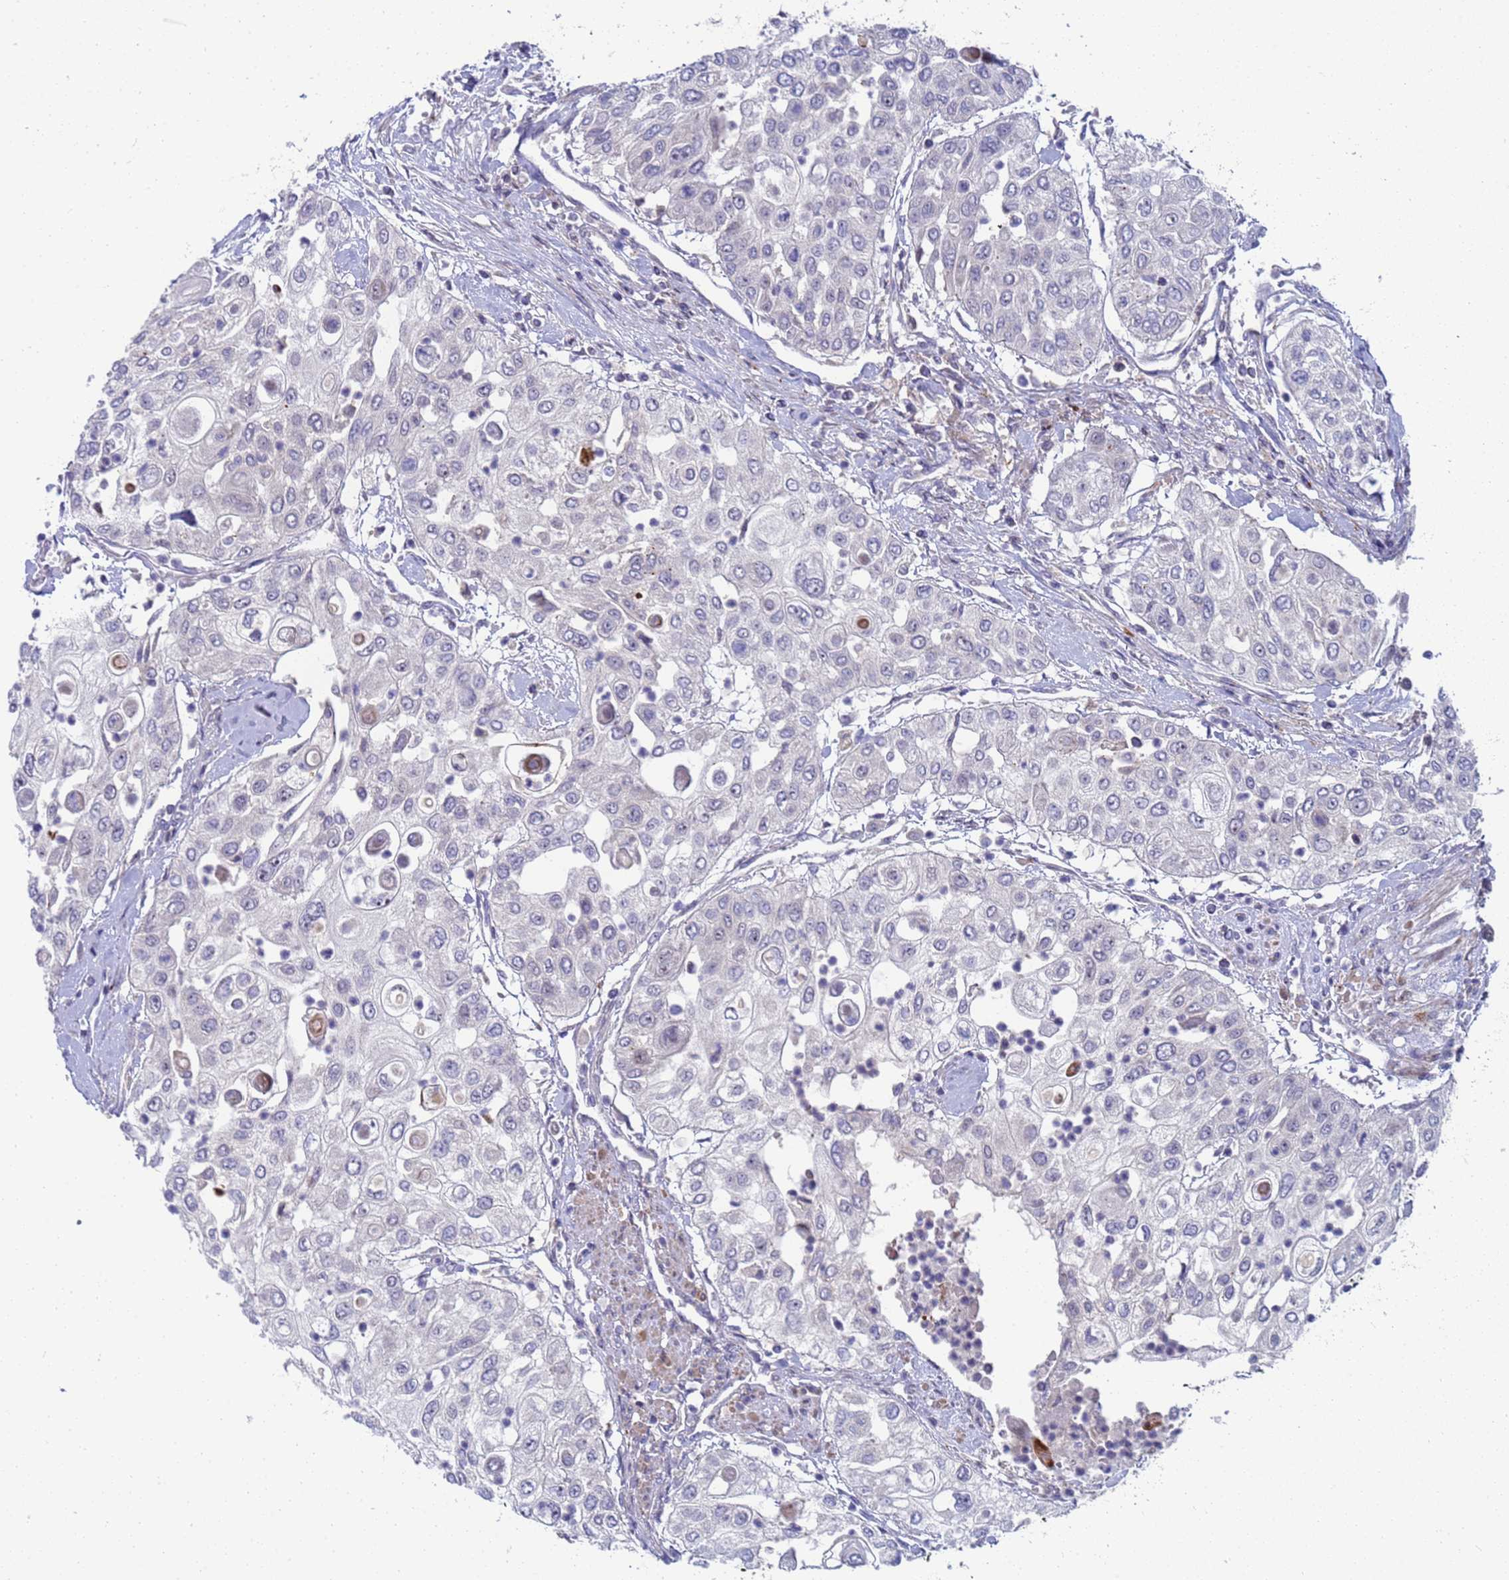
{"staining": {"intensity": "negative", "quantity": "none", "location": "none"}, "tissue": "urothelial cancer", "cell_type": "Tumor cells", "image_type": "cancer", "snomed": [{"axis": "morphology", "description": "Urothelial carcinoma, High grade"}, {"axis": "topography", "description": "Urinary bladder"}], "caption": "Tumor cells are negative for protein expression in human high-grade urothelial carcinoma.", "gene": "ENOSF1", "patient": {"sex": "female", "age": 79}}